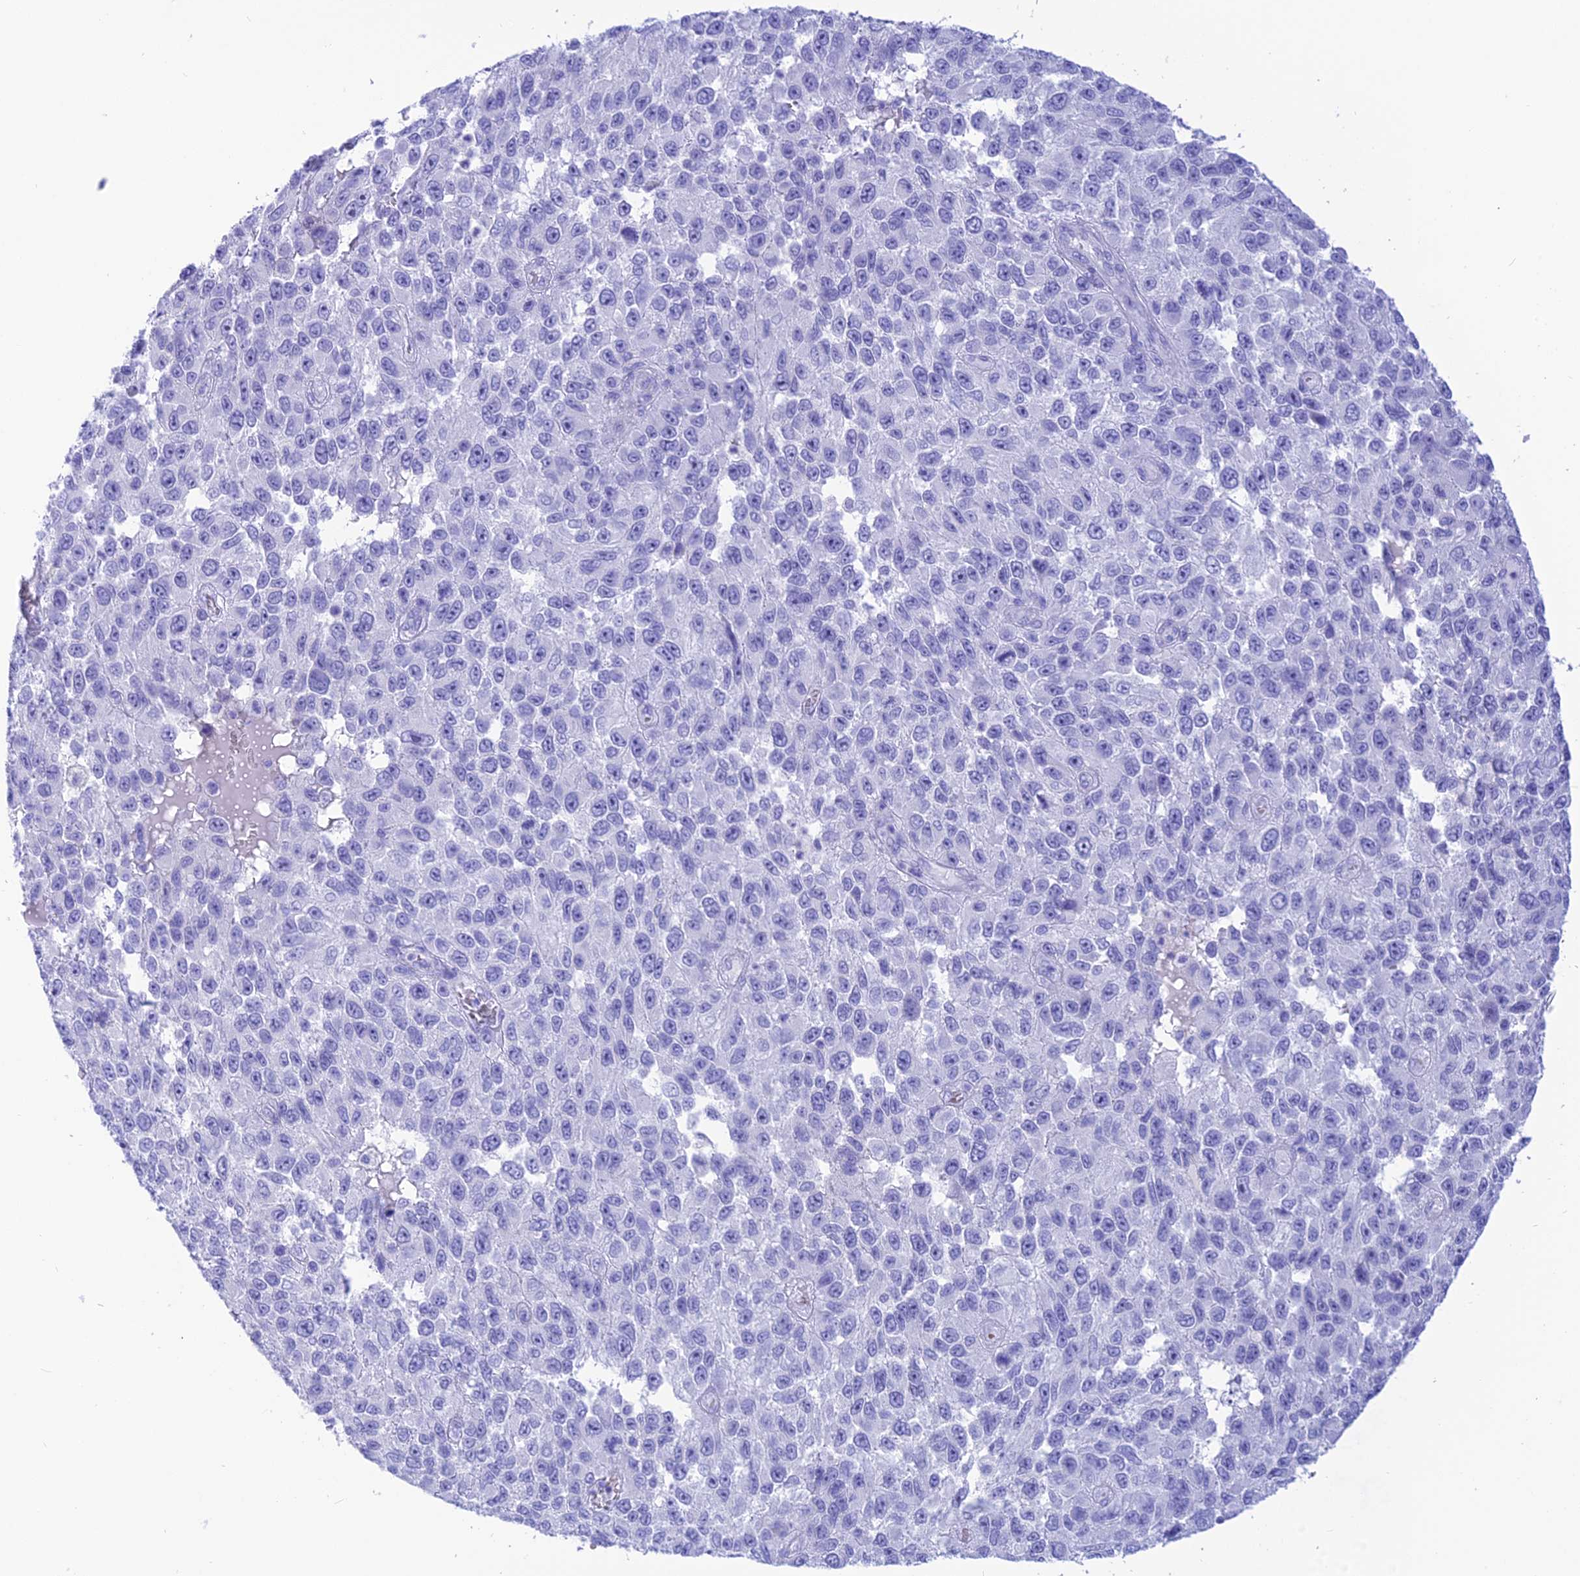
{"staining": {"intensity": "negative", "quantity": "none", "location": "none"}, "tissue": "melanoma", "cell_type": "Tumor cells", "image_type": "cancer", "snomed": [{"axis": "morphology", "description": "Normal tissue, NOS"}, {"axis": "morphology", "description": "Malignant melanoma, NOS"}, {"axis": "topography", "description": "Skin"}], "caption": "A high-resolution image shows immunohistochemistry staining of malignant melanoma, which demonstrates no significant positivity in tumor cells.", "gene": "GLYATL1", "patient": {"sex": "female", "age": 96}}